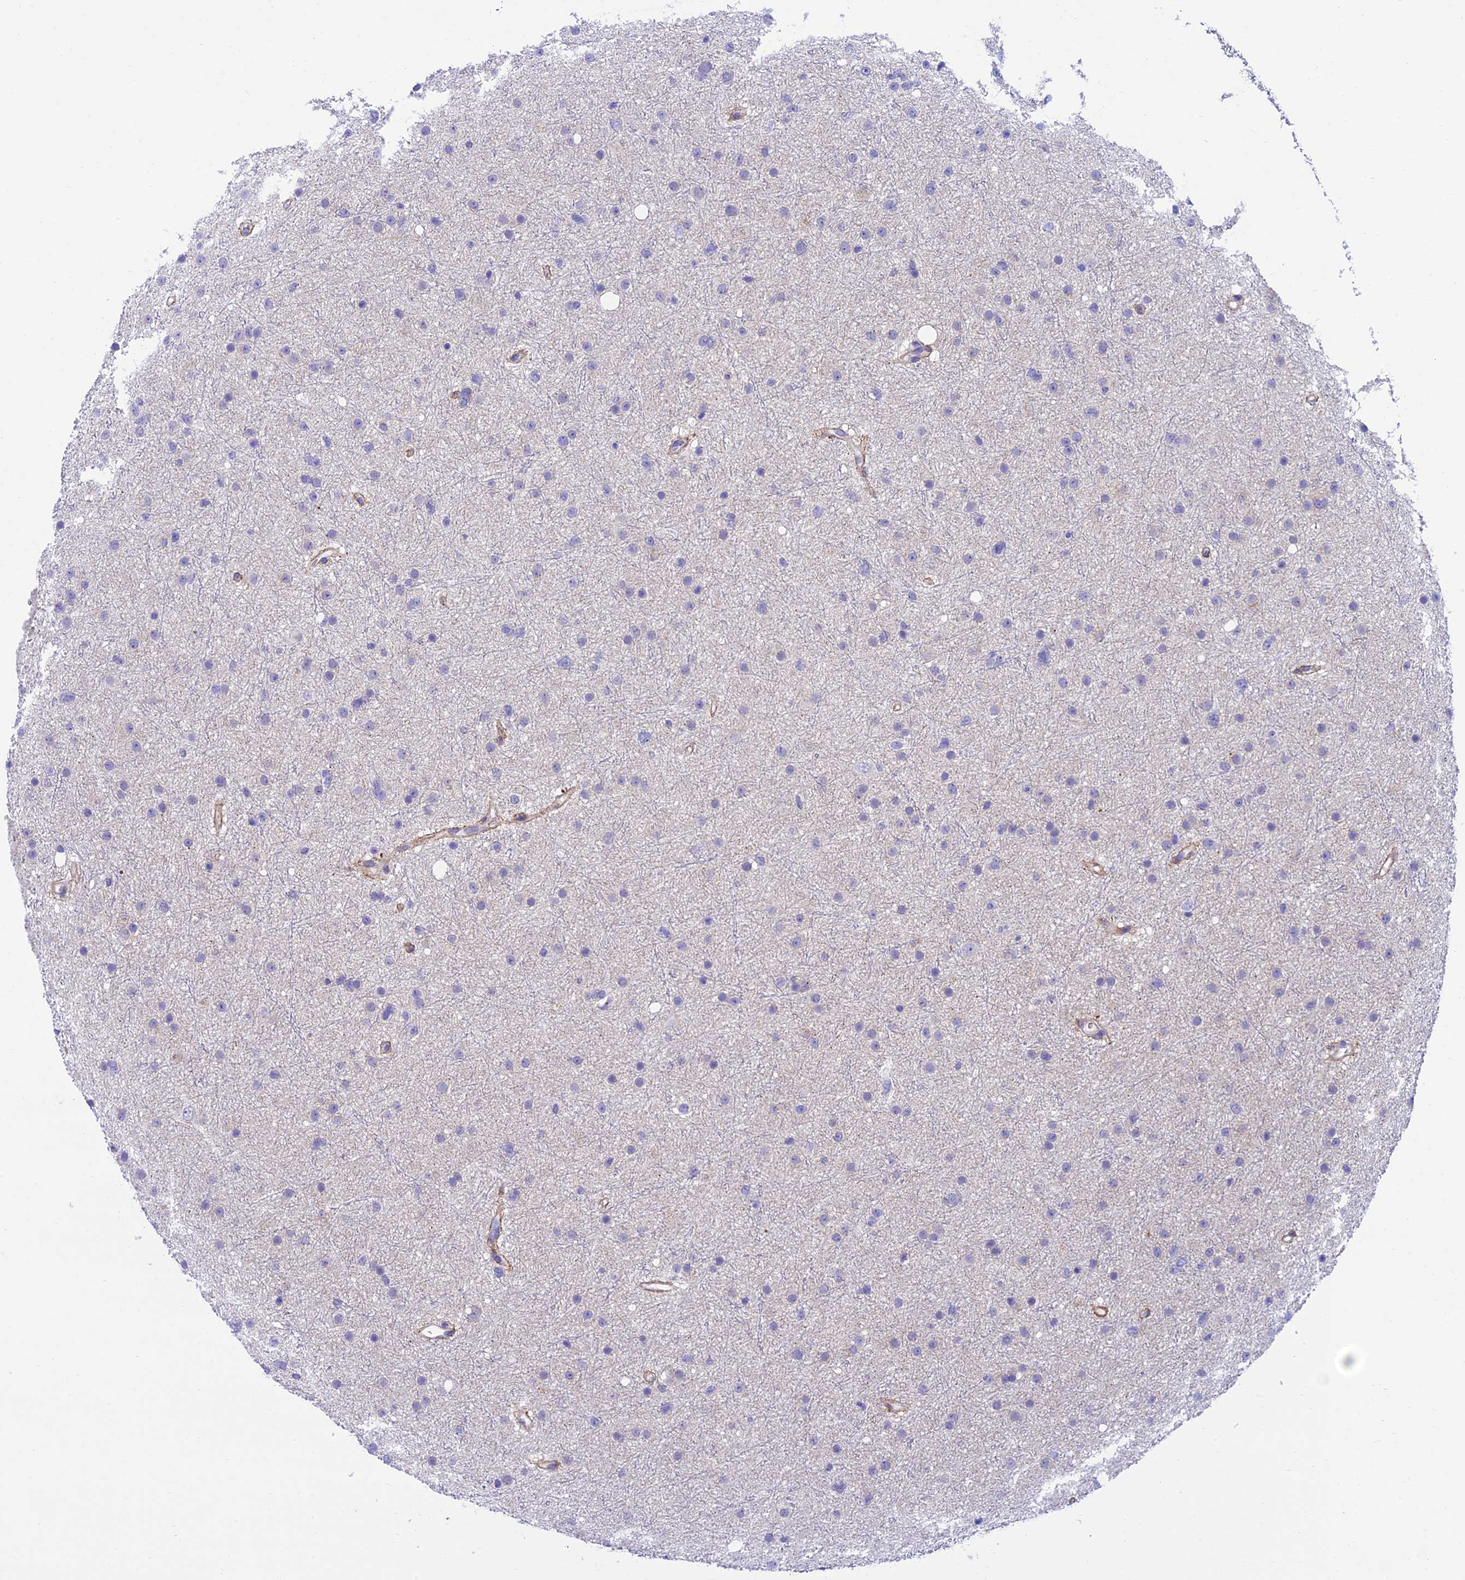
{"staining": {"intensity": "negative", "quantity": "none", "location": "none"}, "tissue": "glioma", "cell_type": "Tumor cells", "image_type": "cancer", "snomed": [{"axis": "morphology", "description": "Glioma, malignant, Low grade"}, {"axis": "topography", "description": "Cerebral cortex"}], "caption": "Immunohistochemistry histopathology image of neoplastic tissue: glioma stained with DAB (3,3'-diaminobenzidine) demonstrates no significant protein staining in tumor cells.", "gene": "MACIR", "patient": {"sex": "female", "age": 39}}